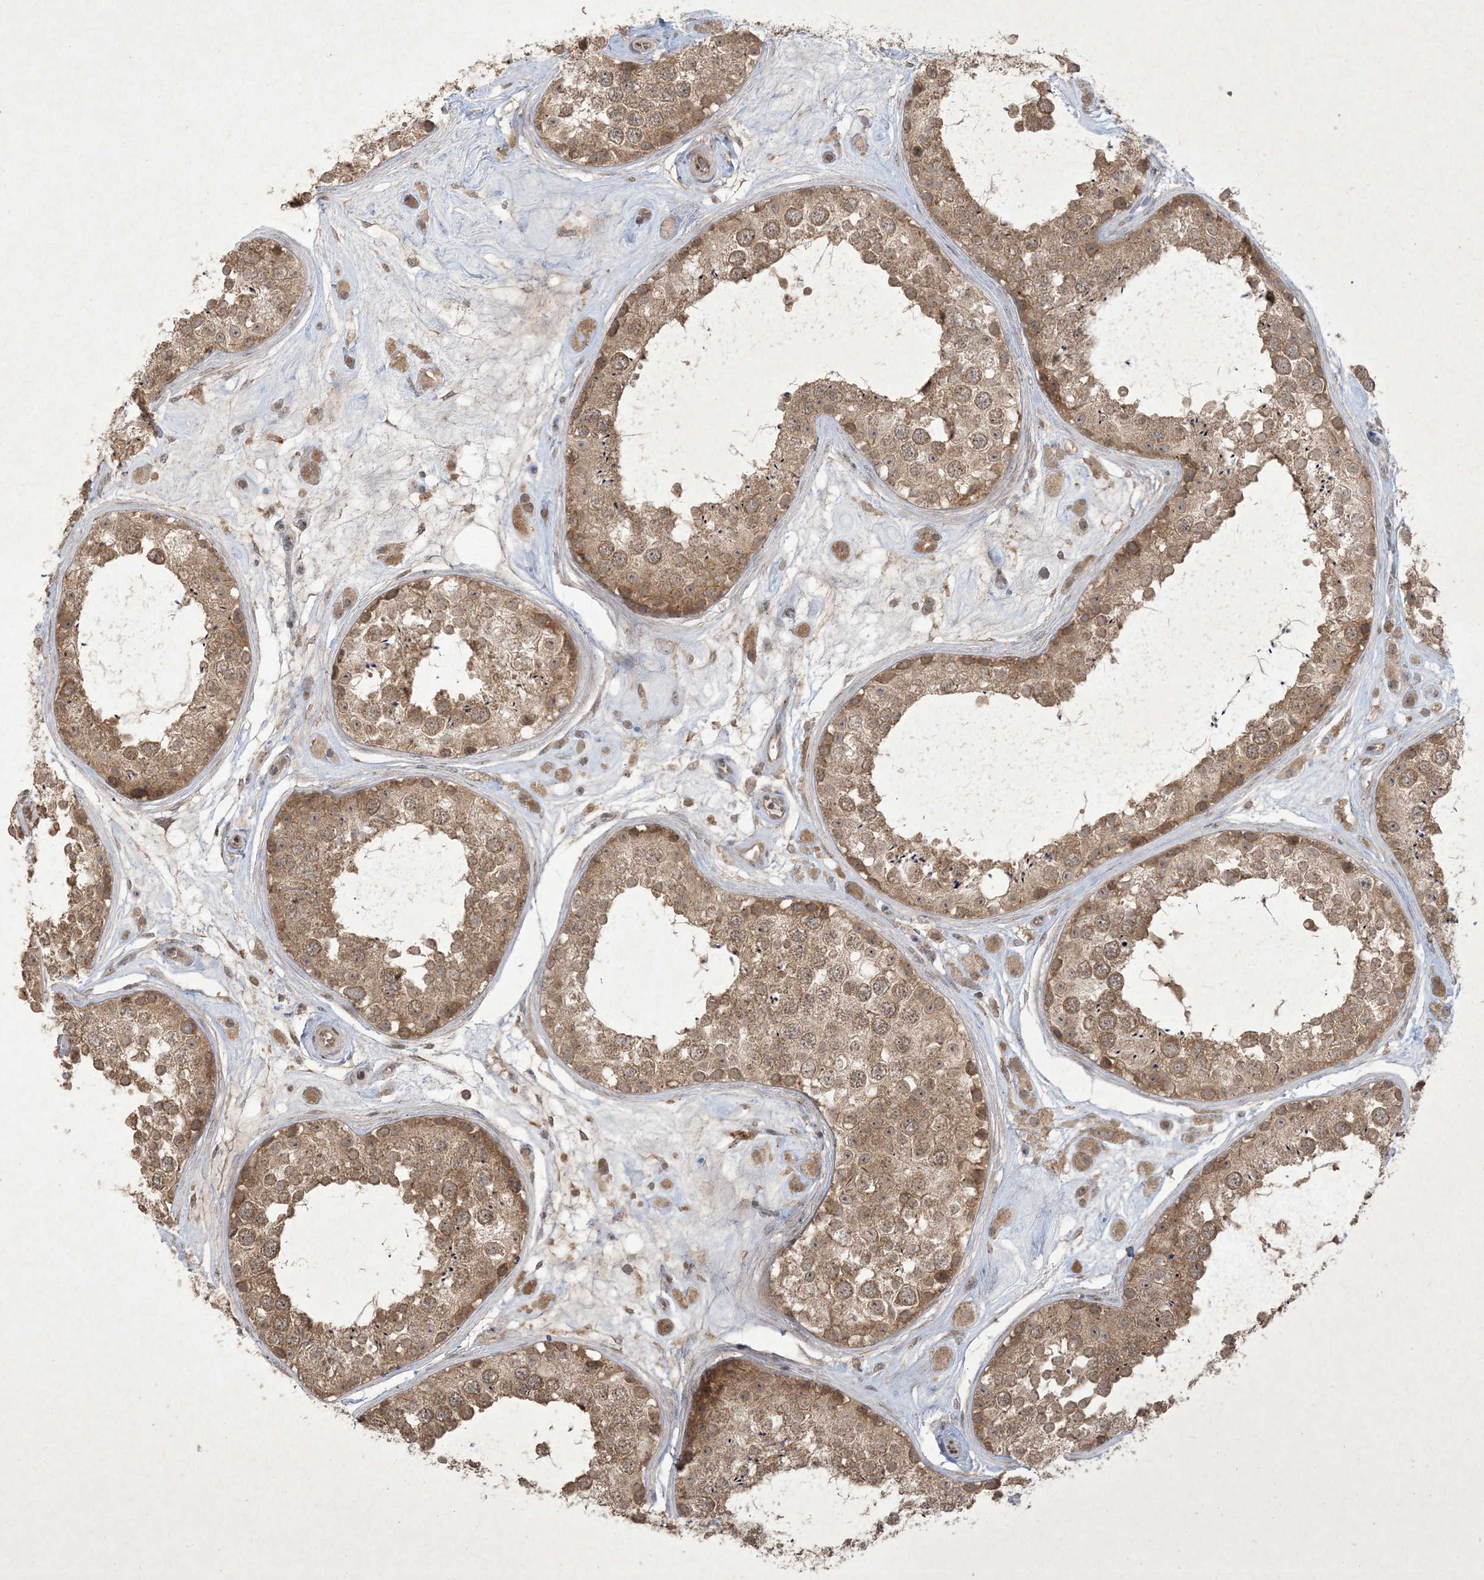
{"staining": {"intensity": "moderate", "quantity": ">75%", "location": "cytoplasmic/membranous,nuclear"}, "tissue": "testis", "cell_type": "Cells in seminiferous ducts", "image_type": "normal", "snomed": [{"axis": "morphology", "description": "Normal tissue, NOS"}, {"axis": "topography", "description": "Testis"}], "caption": "Immunohistochemistry (IHC) micrograph of normal testis: human testis stained using immunohistochemistry (IHC) shows medium levels of moderate protein expression localized specifically in the cytoplasmic/membranous,nuclear of cells in seminiferous ducts, appearing as a cytoplasmic/membranous,nuclear brown color.", "gene": "NRBP2", "patient": {"sex": "male", "age": 25}}